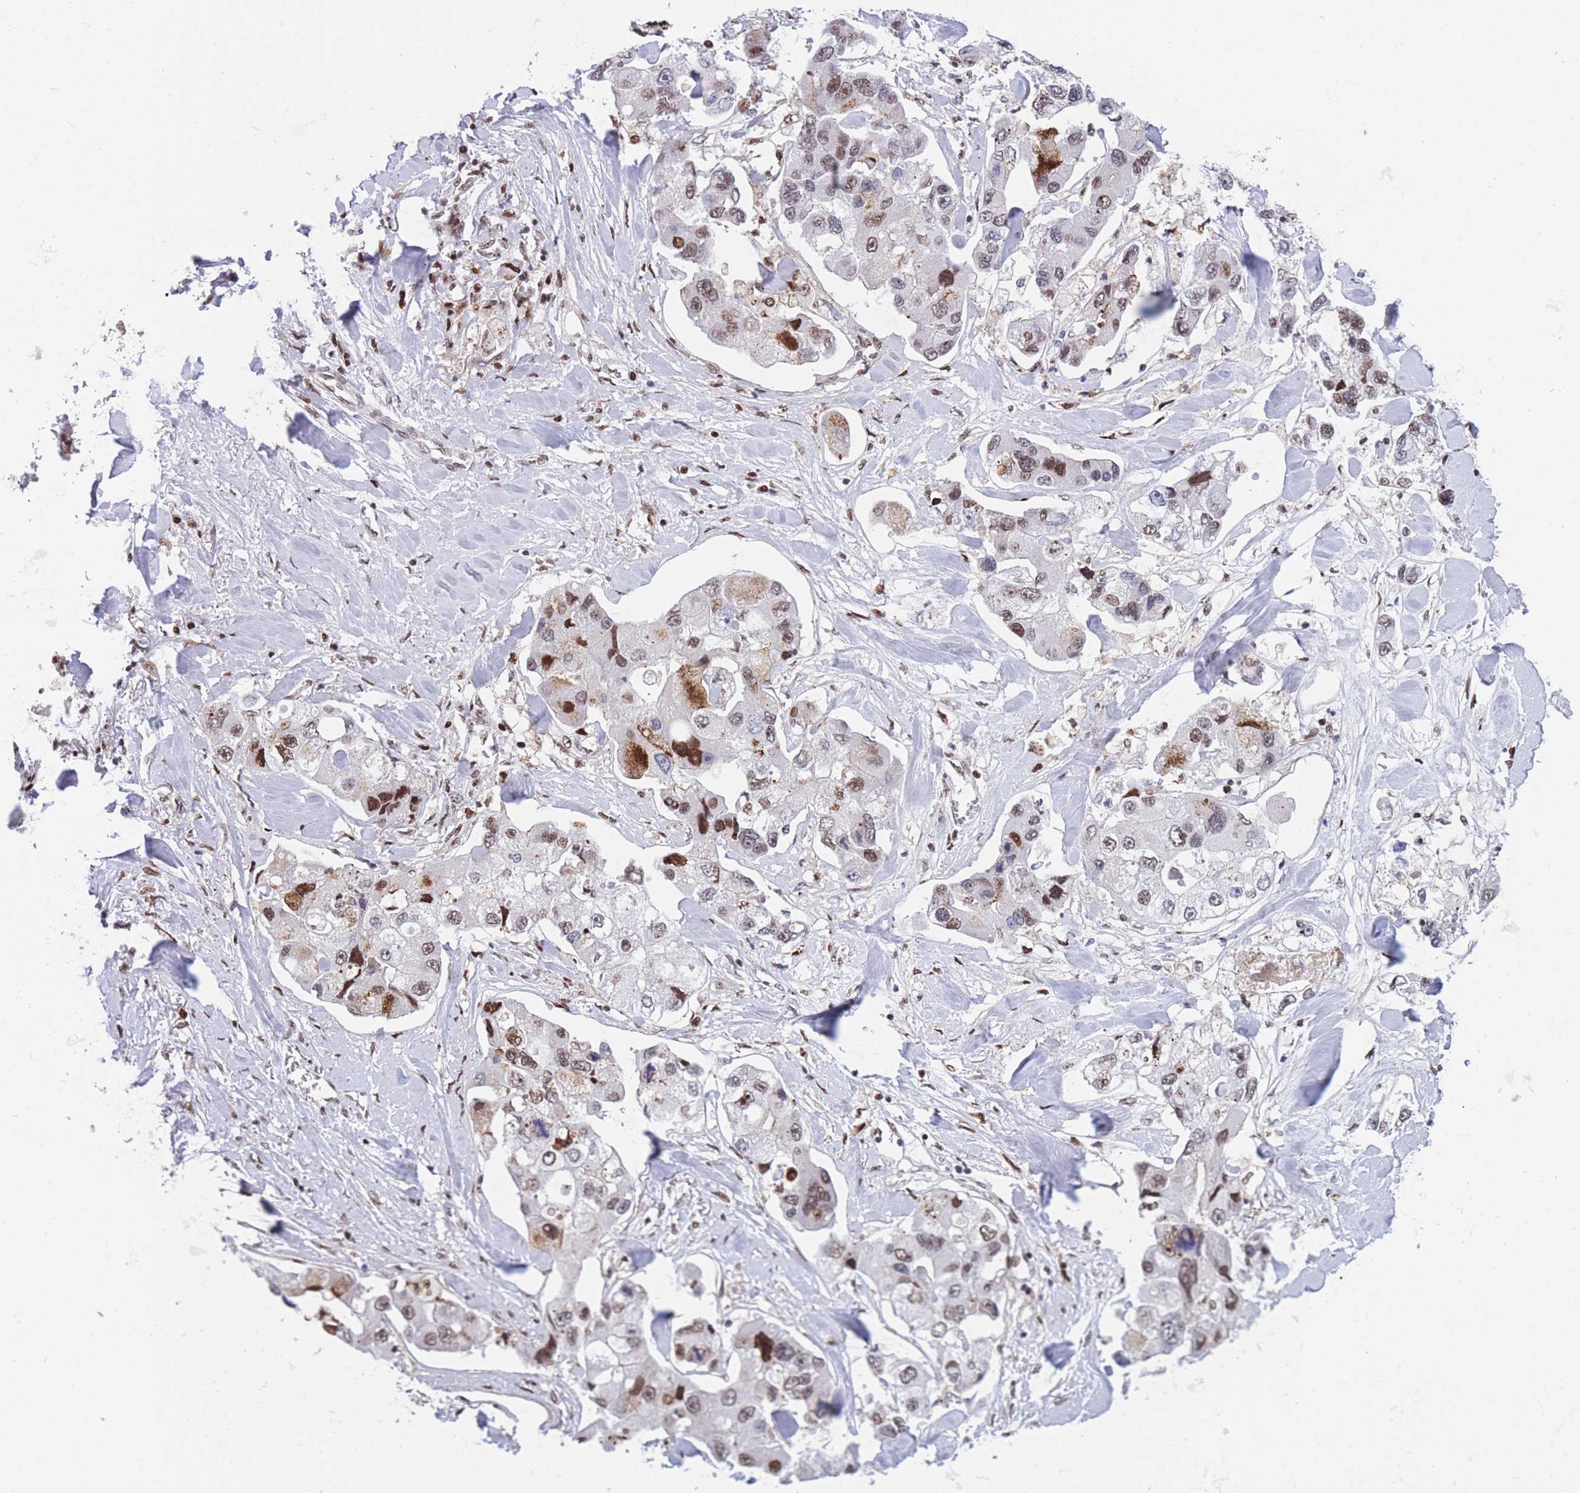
{"staining": {"intensity": "moderate", "quantity": "25%-75%", "location": "nuclear"}, "tissue": "lung cancer", "cell_type": "Tumor cells", "image_type": "cancer", "snomed": [{"axis": "morphology", "description": "Adenocarcinoma, NOS"}, {"axis": "topography", "description": "Lung"}], "caption": "Human adenocarcinoma (lung) stained with a brown dye exhibits moderate nuclear positive positivity in about 25%-75% of tumor cells.", "gene": "DNAJC3", "patient": {"sex": "female", "age": 54}}